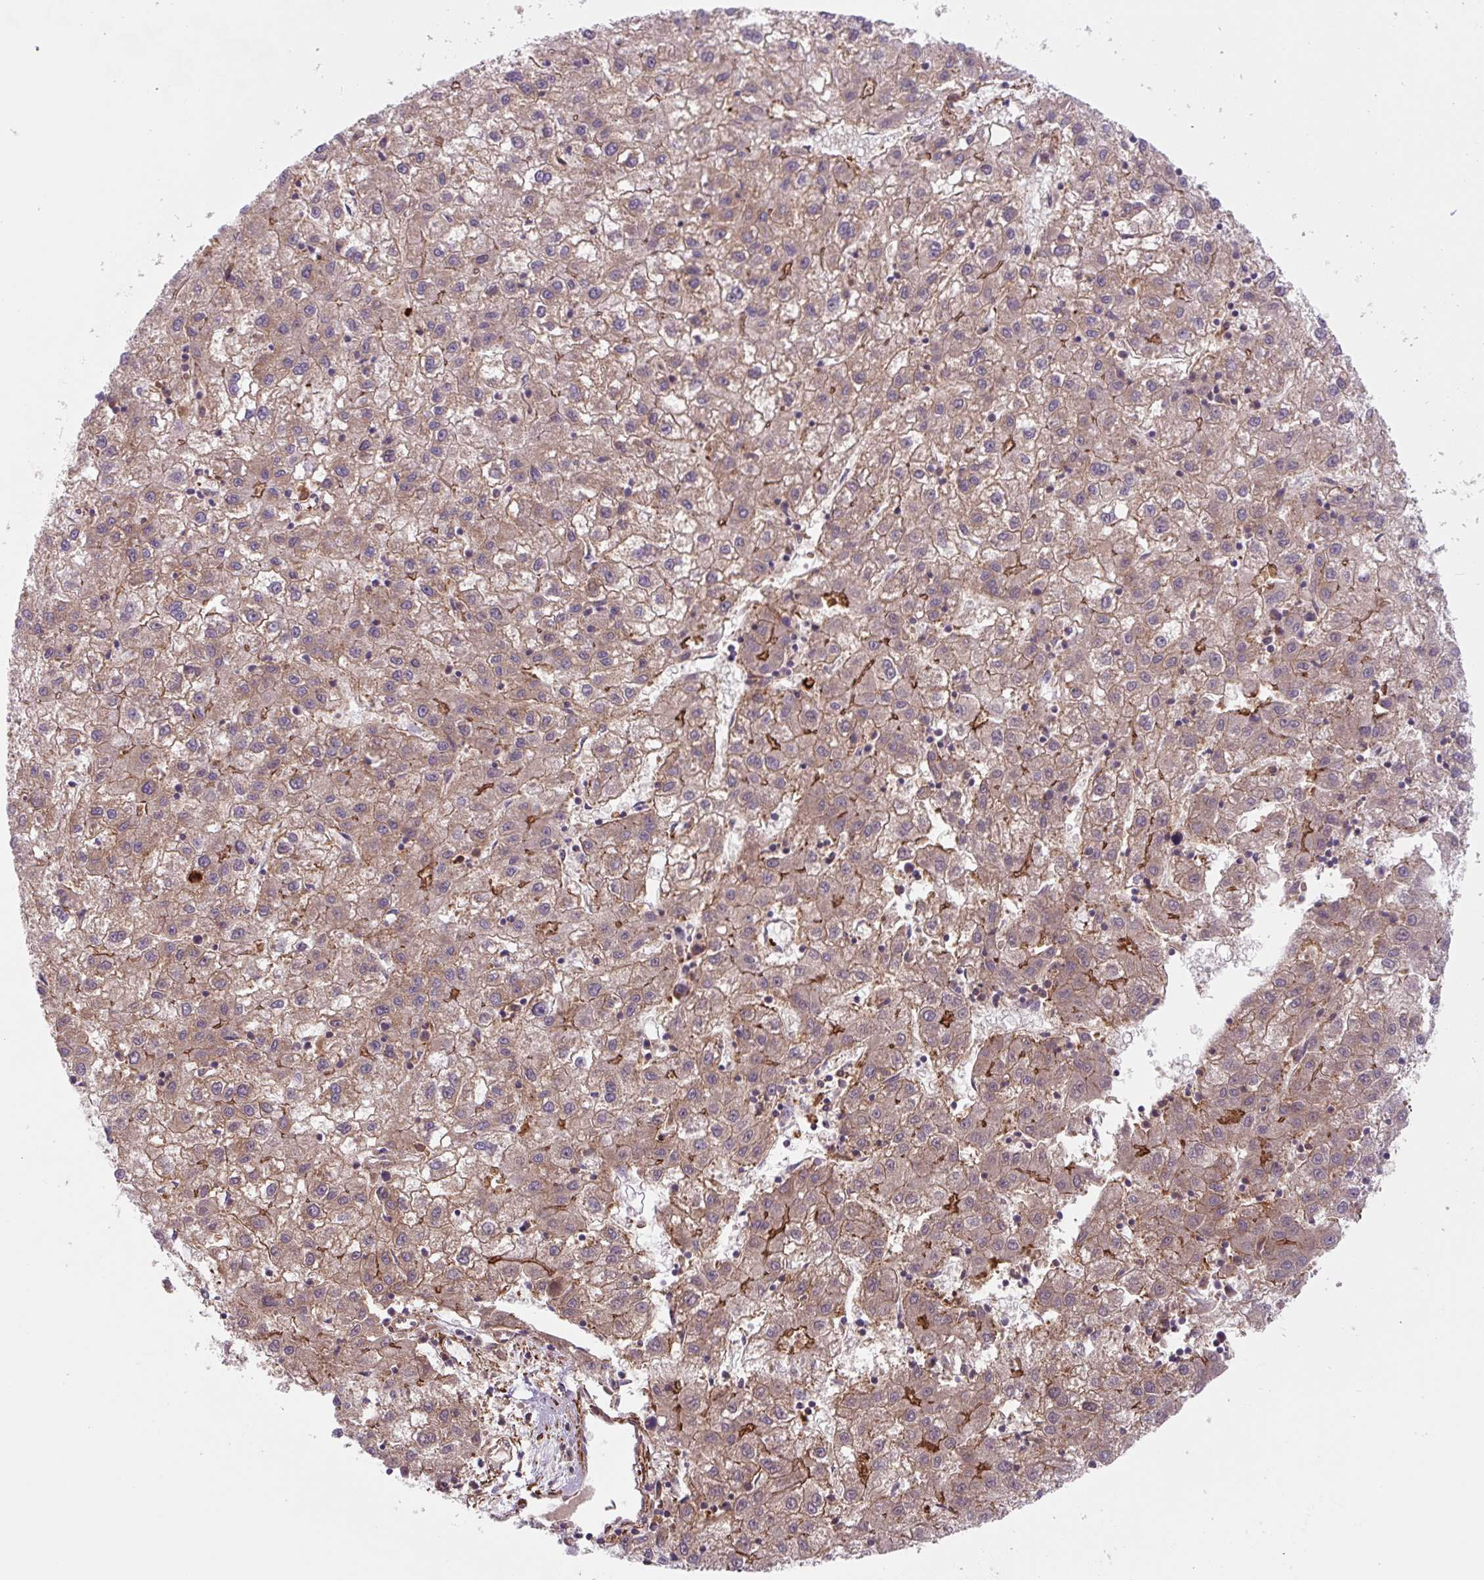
{"staining": {"intensity": "moderate", "quantity": ">75%", "location": "cytoplasmic/membranous"}, "tissue": "liver cancer", "cell_type": "Tumor cells", "image_type": "cancer", "snomed": [{"axis": "morphology", "description": "Carcinoma, Hepatocellular, NOS"}, {"axis": "topography", "description": "Liver"}], "caption": "This photomicrograph demonstrates immunohistochemistry (IHC) staining of human liver cancer (hepatocellular carcinoma), with medium moderate cytoplasmic/membranous staining in approximately >75% of tumor cells.", "gene": "DHFR2", "patient": {"sex": "male", "age": 72}}